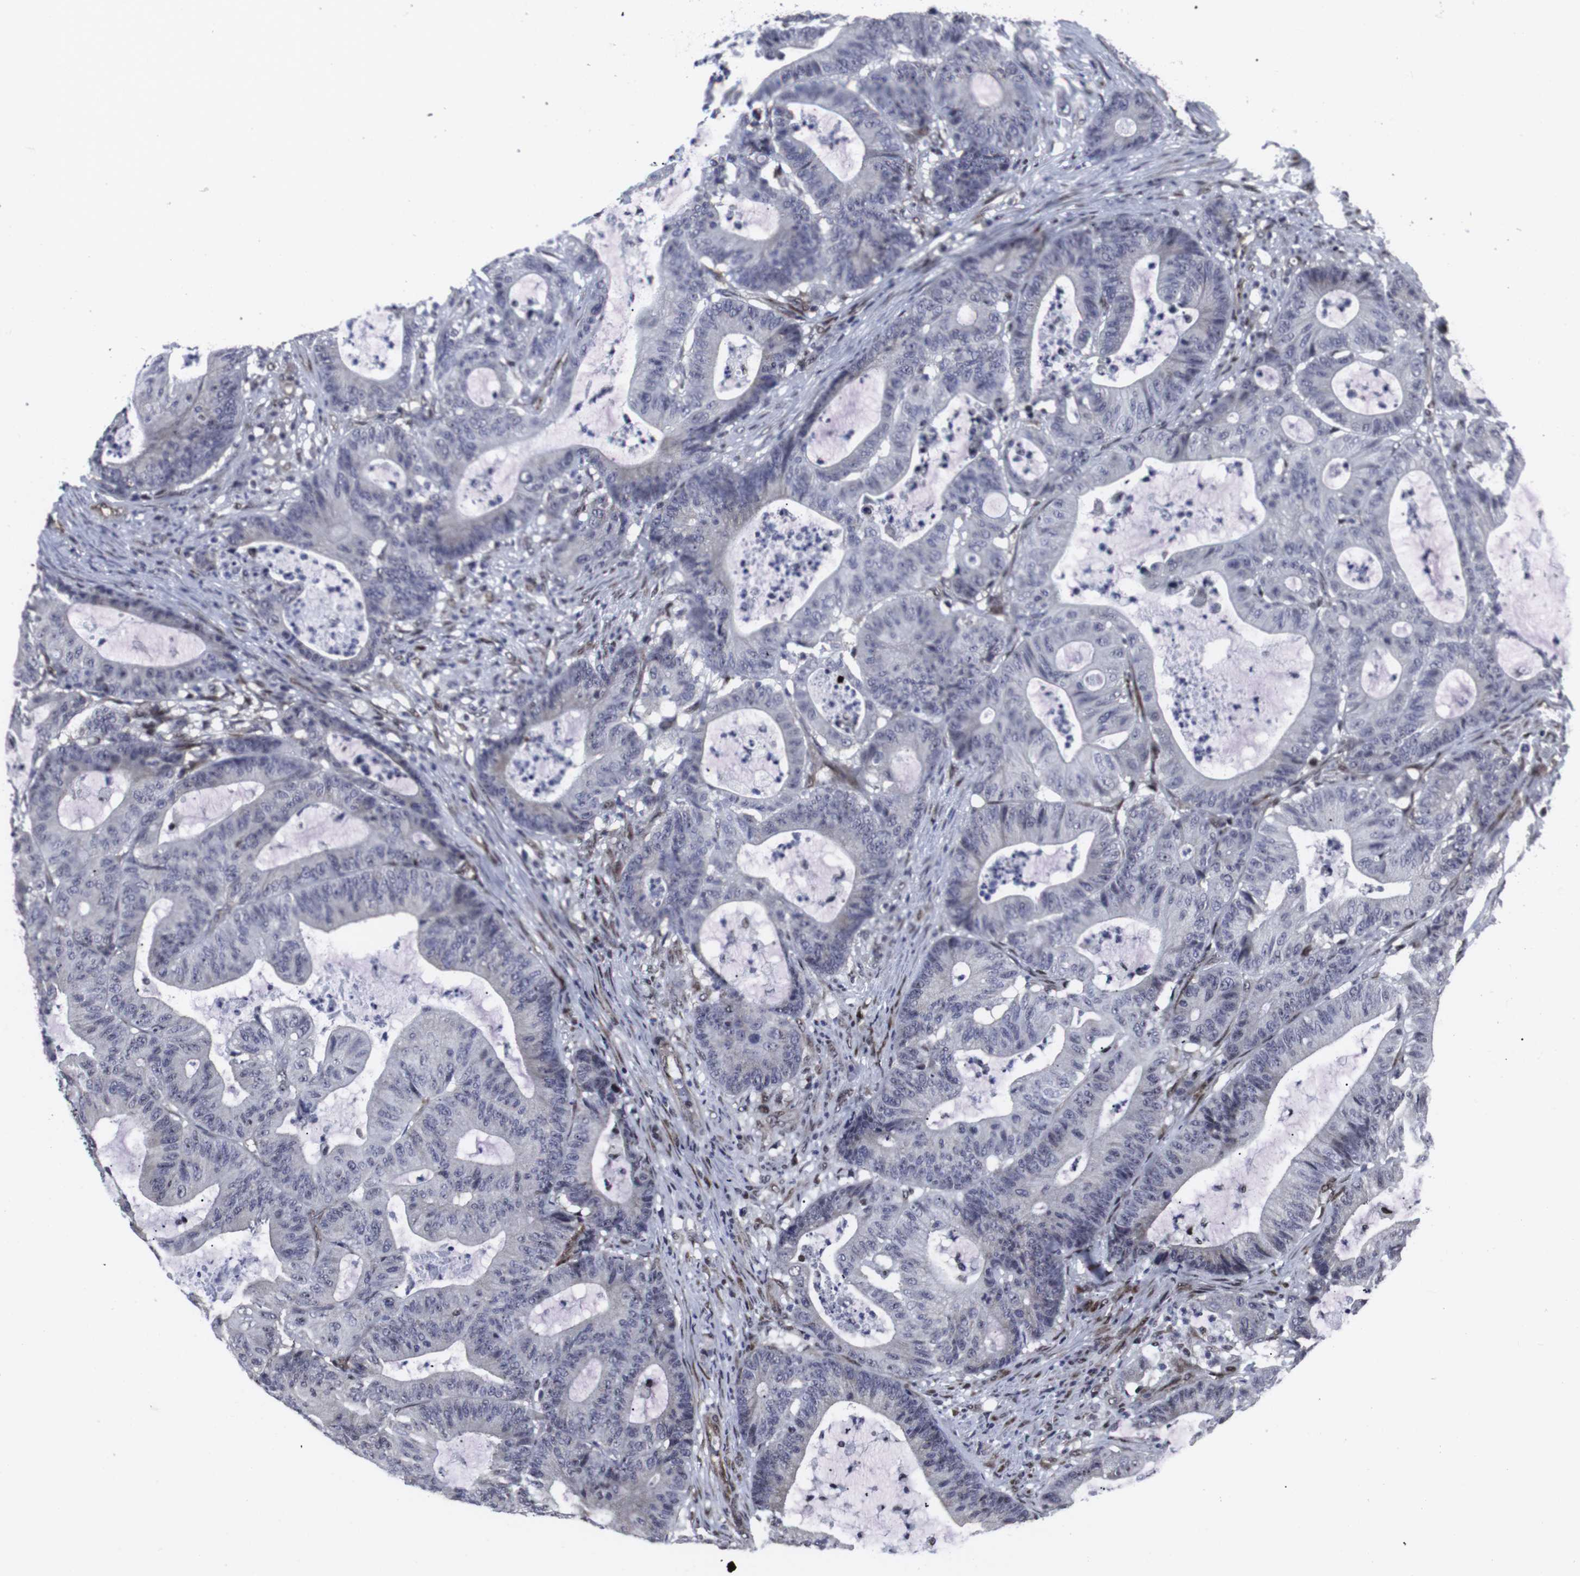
{"staining": {"intensity": "negative", "quantity": "none", "location": "none"}, "tissue": "colorectal cancer", "cell_type": "Tumor cells", "image_type": "cancer", "snomed": [{"axis": "morphology", "description": "Adenocarcinoma, NOS"}, {"axis": "topography", "description": "Colon"}], "caption": "Tumor cells are negative for protein expression in human colorectal adenocarcinoma.", "gene": "MLH1", "patient": {"sex": "female", "age": 84}}